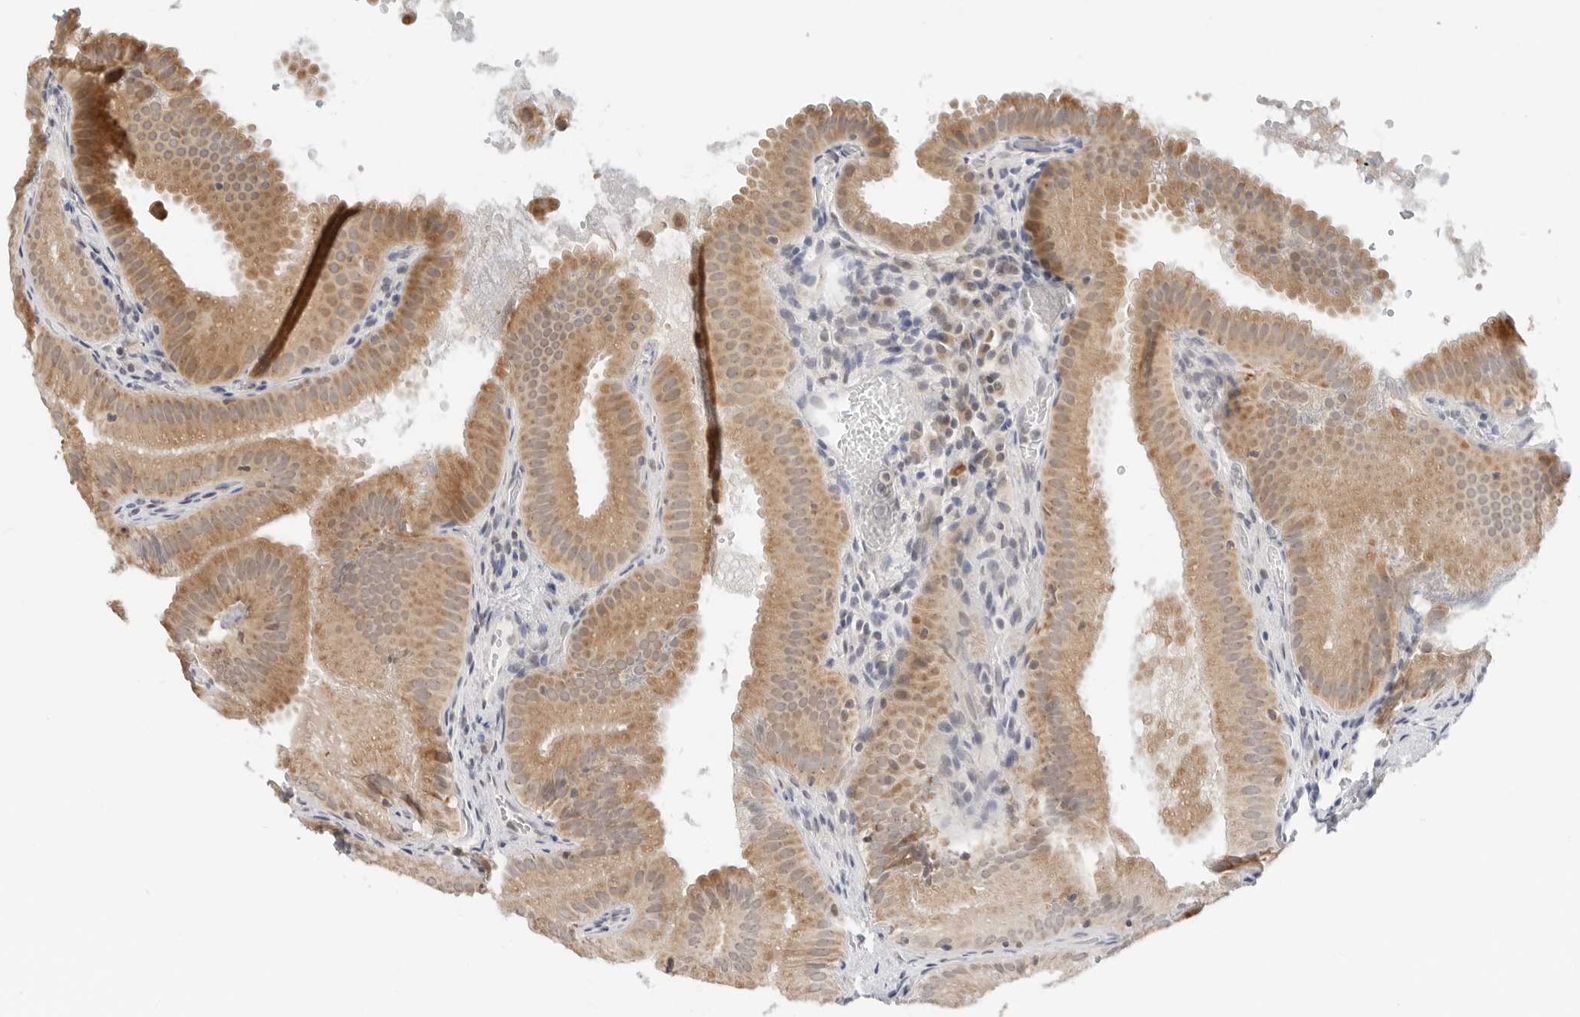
{"staining": {"intensity": "moderate", "quantity": ">75%", "location": "cytoplasmic/membranous"}, "tissue": "gallbladder", "cell_type": "Glandular cells", "image_type": "normal", "snomed": [{"axis": "morphology", "description": "Normal tissue, NOS"}, {"axis": "topography", "description": "Gallbladder"}], "caption": "Human gallbladder stained for a protein (brown) shows moderate cytoplasmic/membranous positive expression in approximately >75% of glandular cells.", "gene": "POLR3GL", "patient": {"sex": "female", "age": 30}}